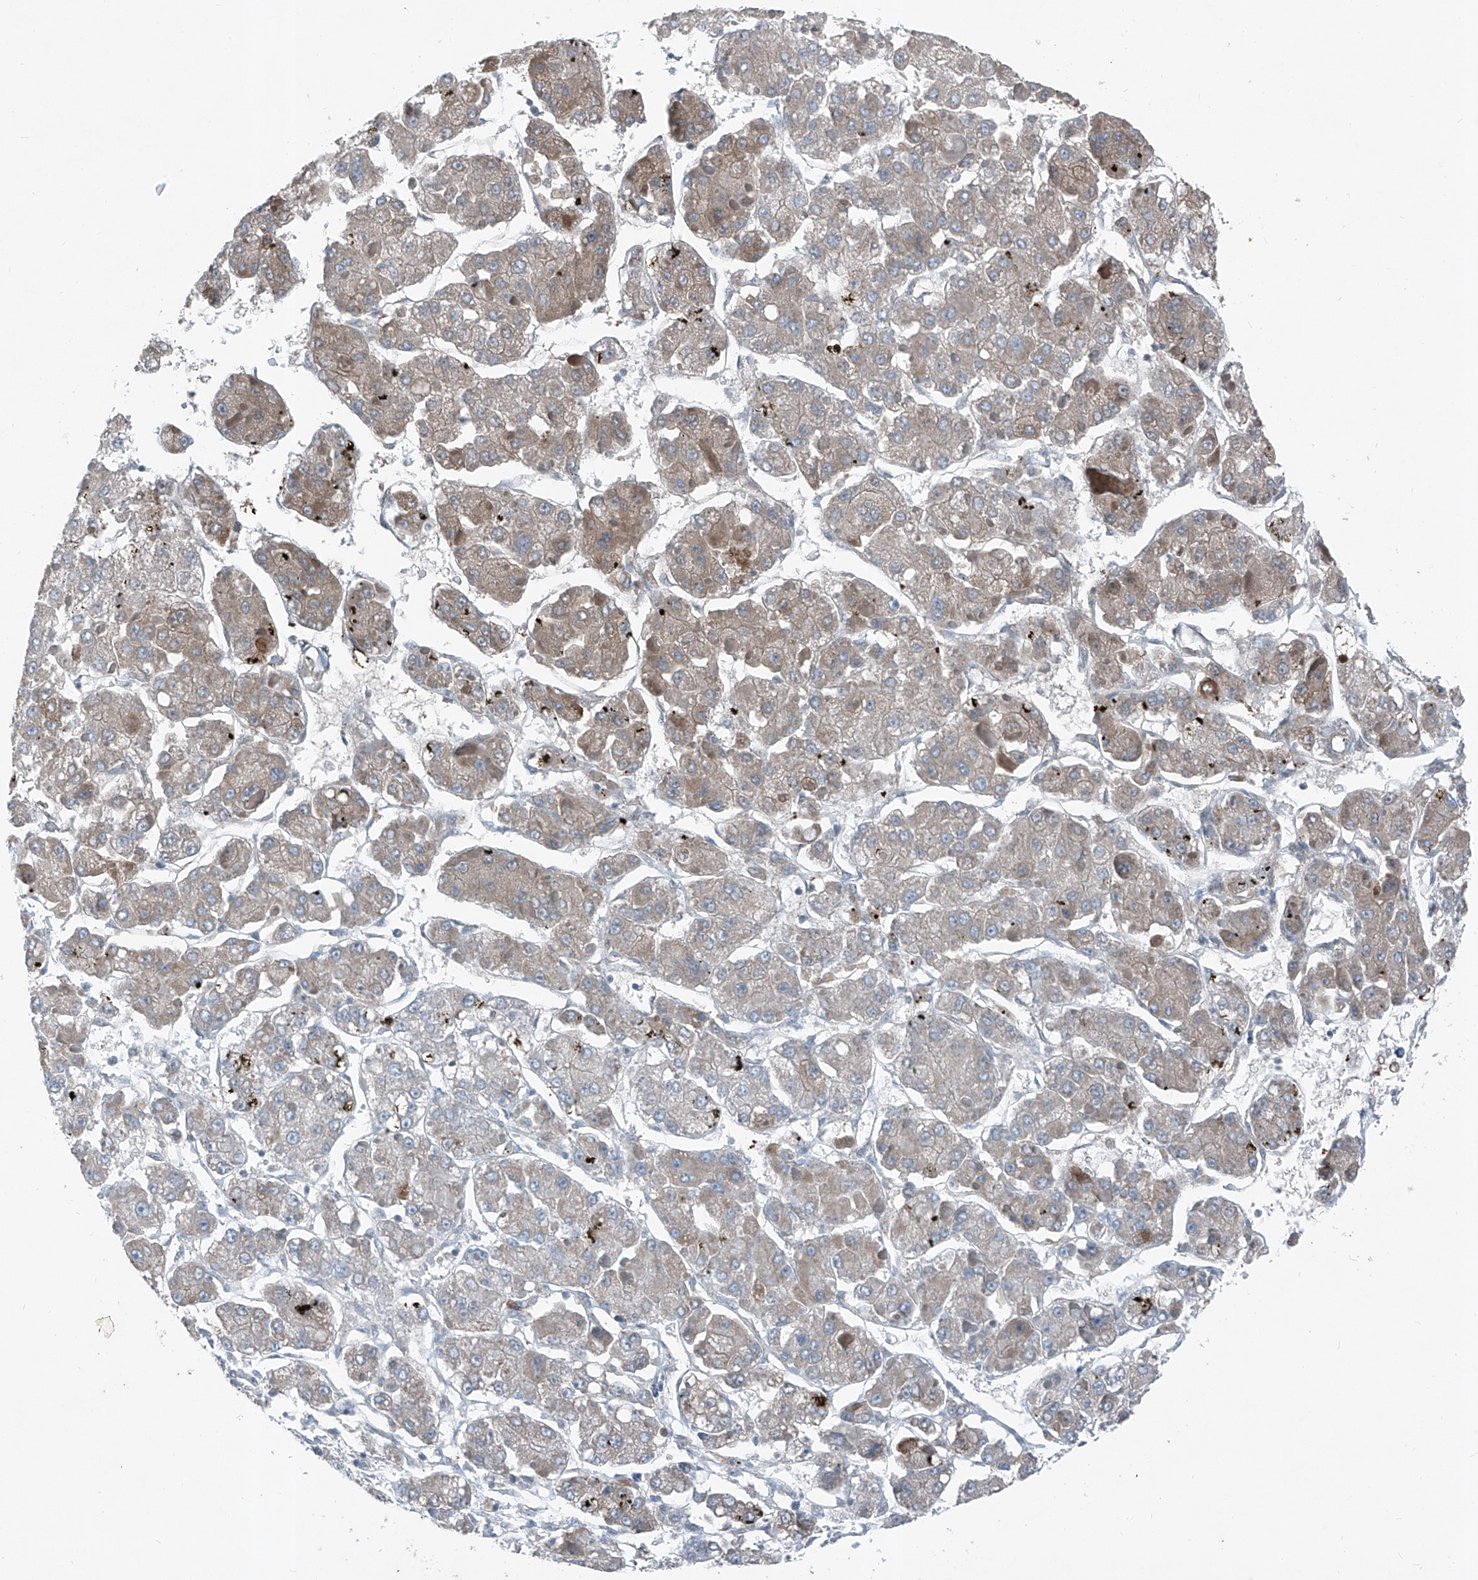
{"staining": {"intensity": "weak", "quantity": "25%-75%", "location": "cytoplasmic/membranous"}, "tissue": "liver cancer", "cell_type": "Tumor cells", "image_type": "cancer", "snomed": [{"axis": "morphology", "description": "Carcinoma, Hepatocellular, NOS"}, {"axis": "topography", "description": "Liver"}], "caption": "A micrograph showing weak cytoplasmic/membranous staining in approximately 25%-75% of tumor cells in liver cancer (hepatocellular carcinoma), as visualized by brown immunohistochemical staining.", "gene": "DYRK1B", "patient": {"sex": "female", "age": 73}}